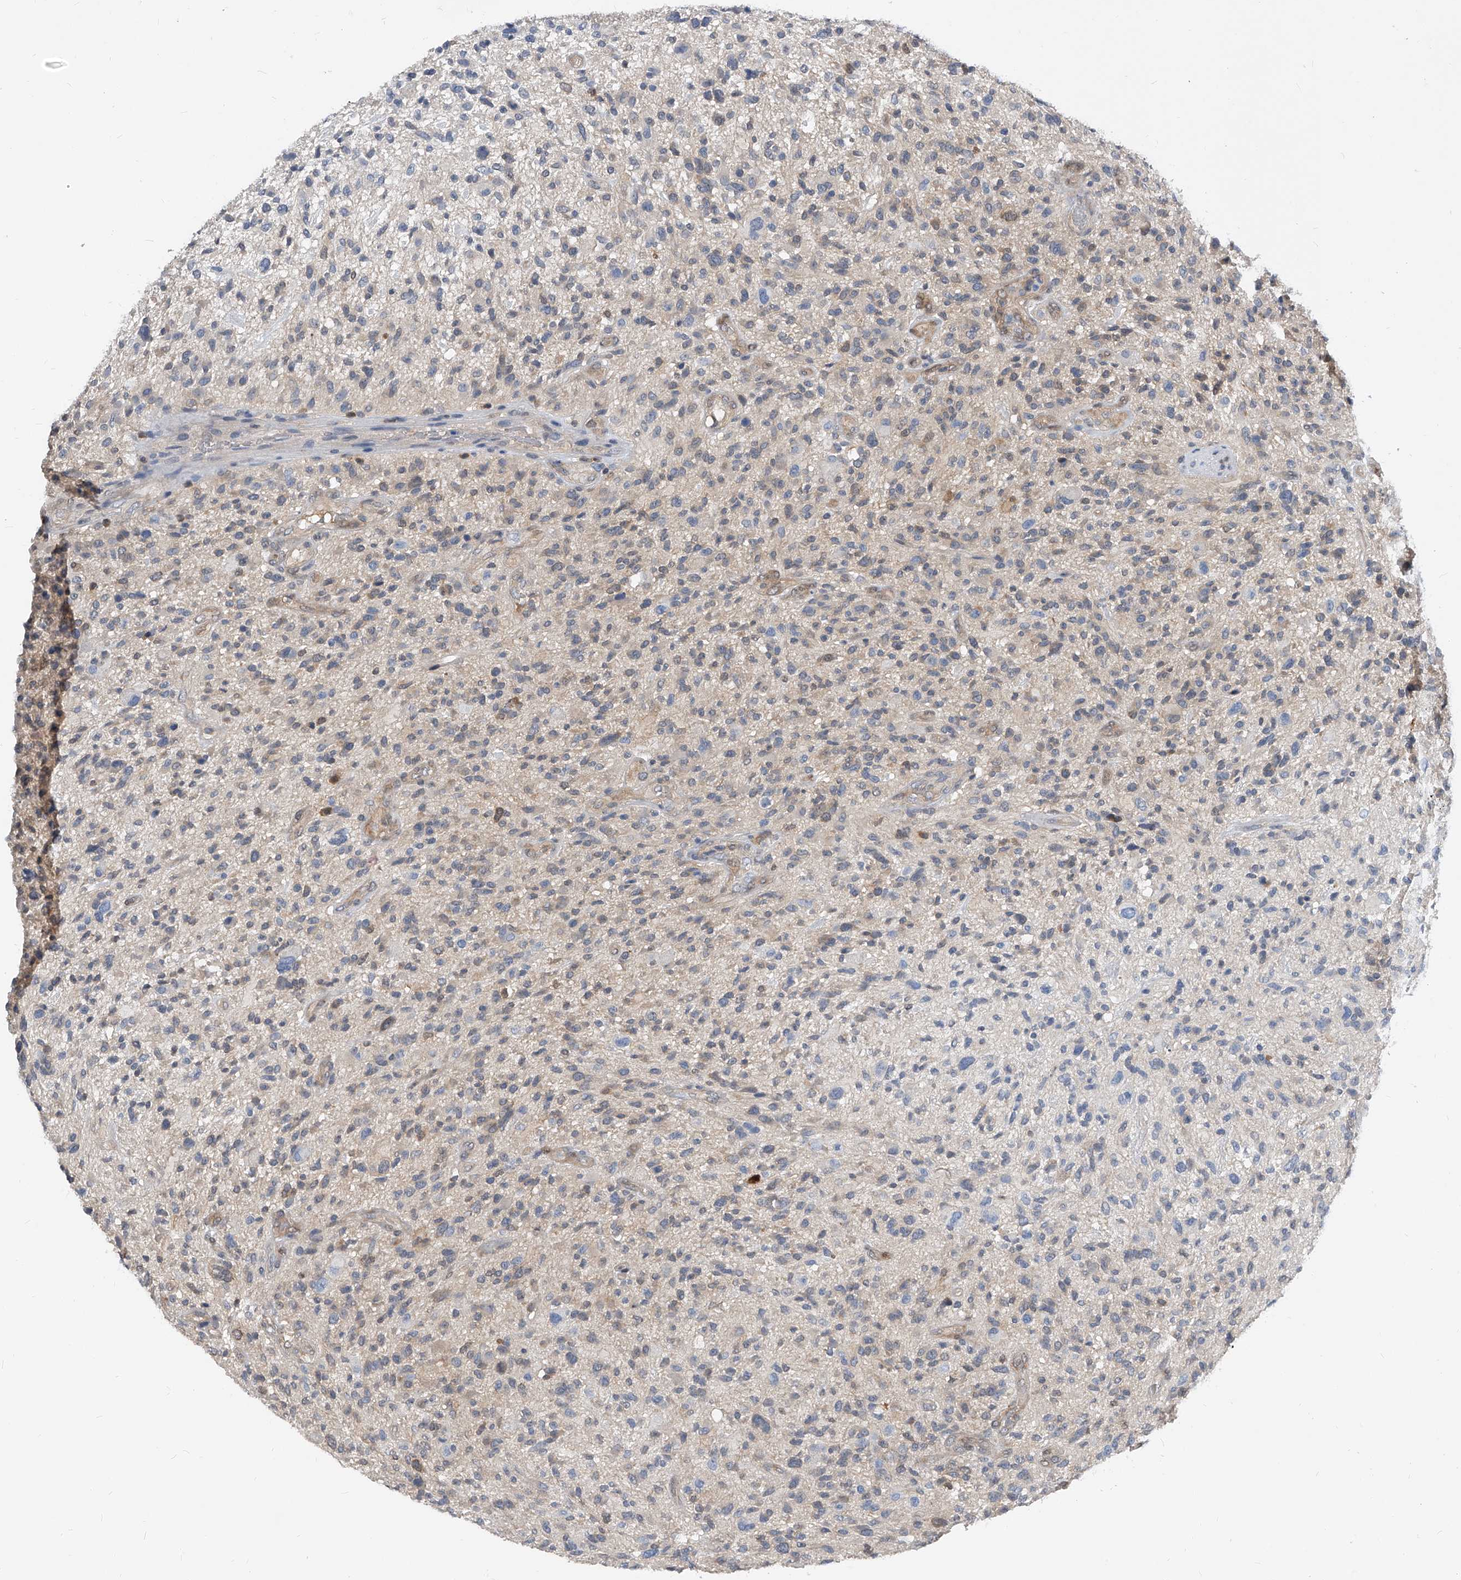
{"staining": {"intensity": "negative", "quantity": "none", "location": "none"}, "tissue": "glioma", "cell_type": "Tumor cells", "image_type": "cancer", "snomed": [{"axis": "morphology", "description": "Glioma, malignant, High grade"}, {"axis": "topography", "description": "Brain"}], "caption": "IHC histopathology image of glioma stained for a protein (brown), which shows no positivity in tumor cells.", "gene": "MAP2K6", "patient": {"sex": "male", "age": 47}}